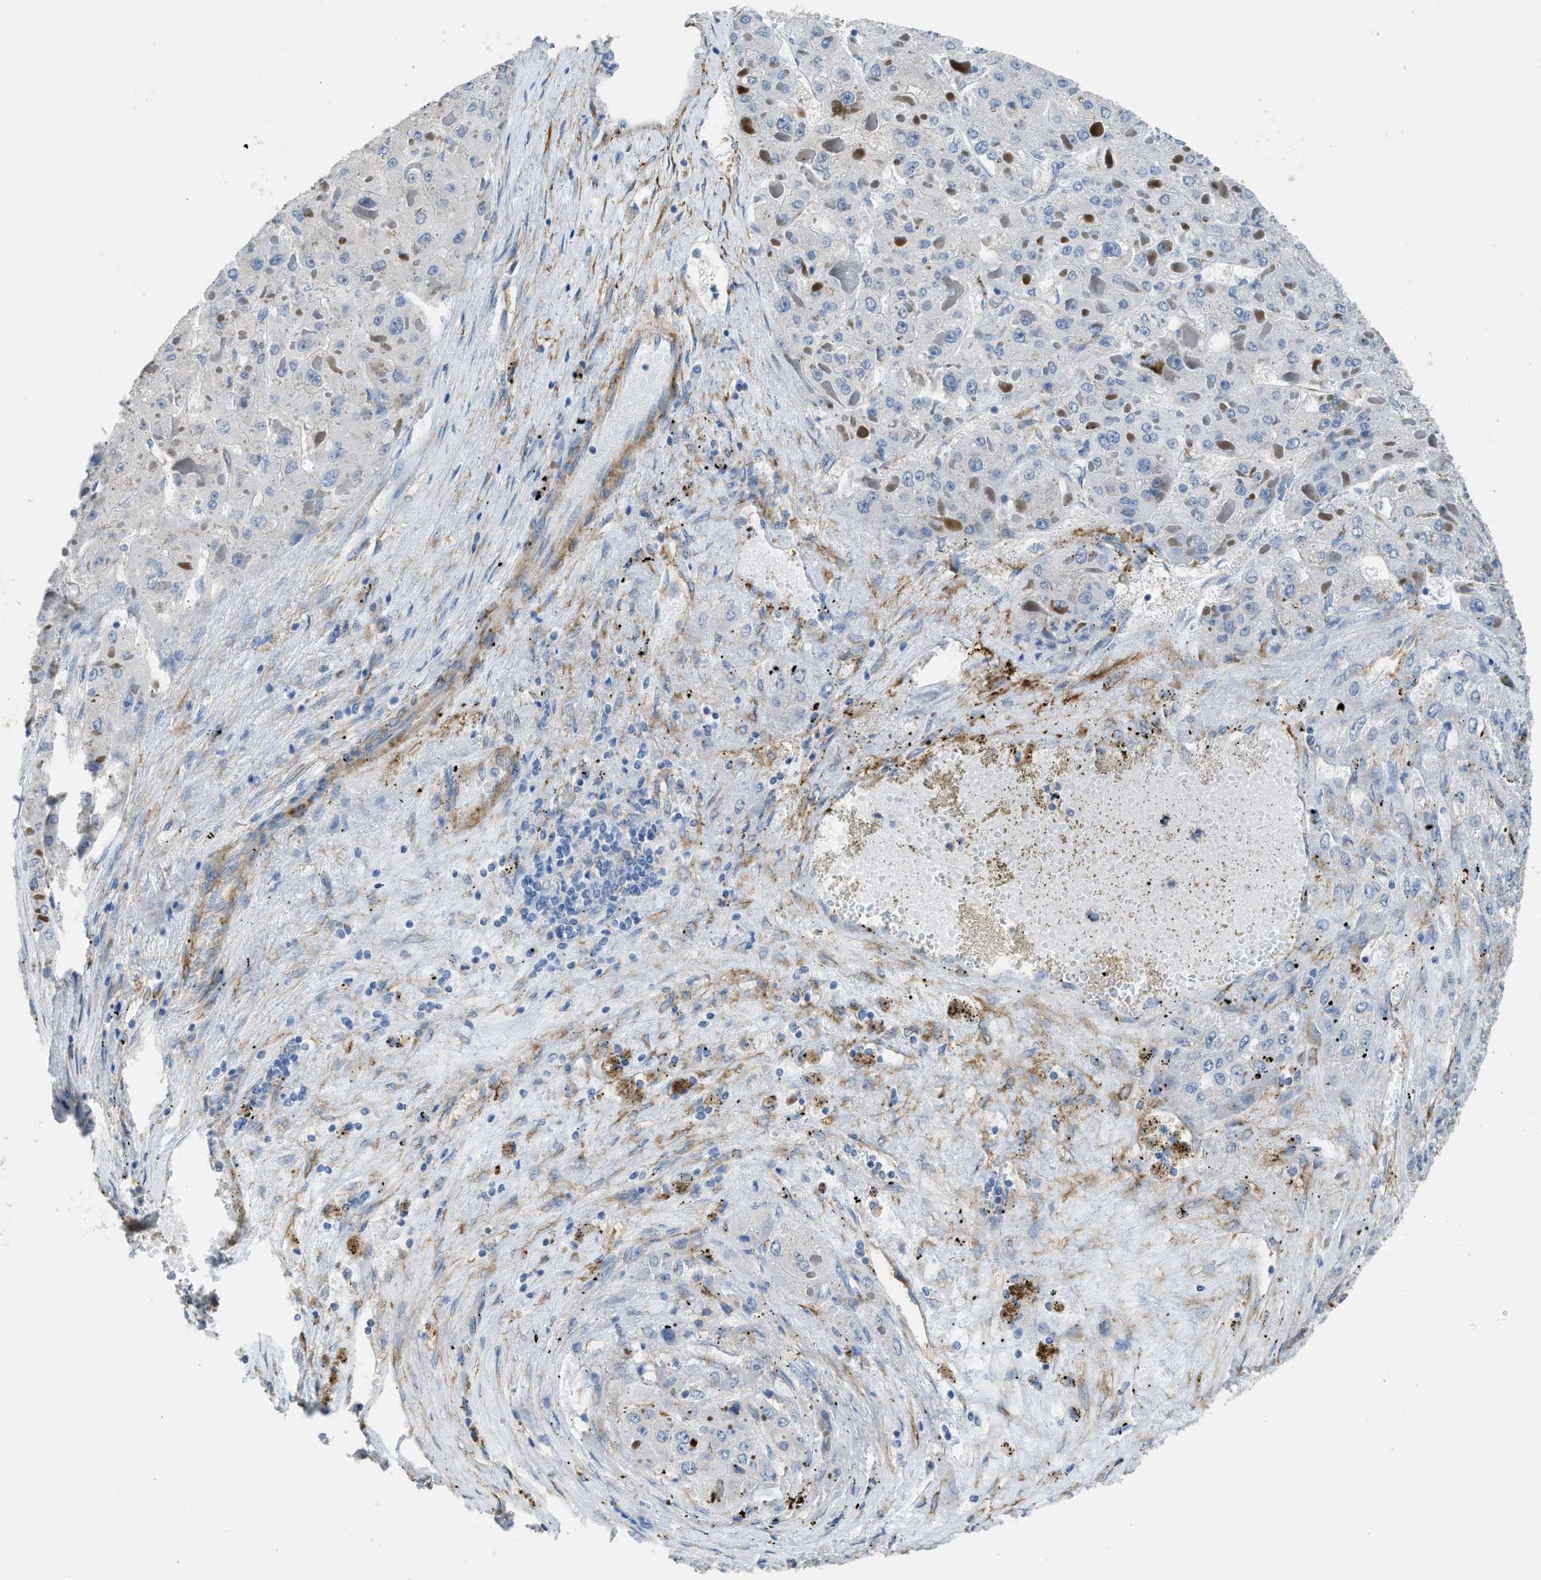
{"staining": {"intensity": "negative", "quantity": "none", "location": "none"}, "tissue": "liver cancer", "cell_type": "Tumor cells", "image_type": "cancer", "snomed": [{"axis": "morphology", "description": "Carcinoma, Hepatocellular, NOS"}, {"axis": "topography", "description": "Liver"}], "caption": "This is an immunohistochemistry histopathology image of liver hepatocellular carcinoma. There is no staining in tumor cells.", "gene": "ZSWIM5", "patient": {"sex": "female", "age": 73}}